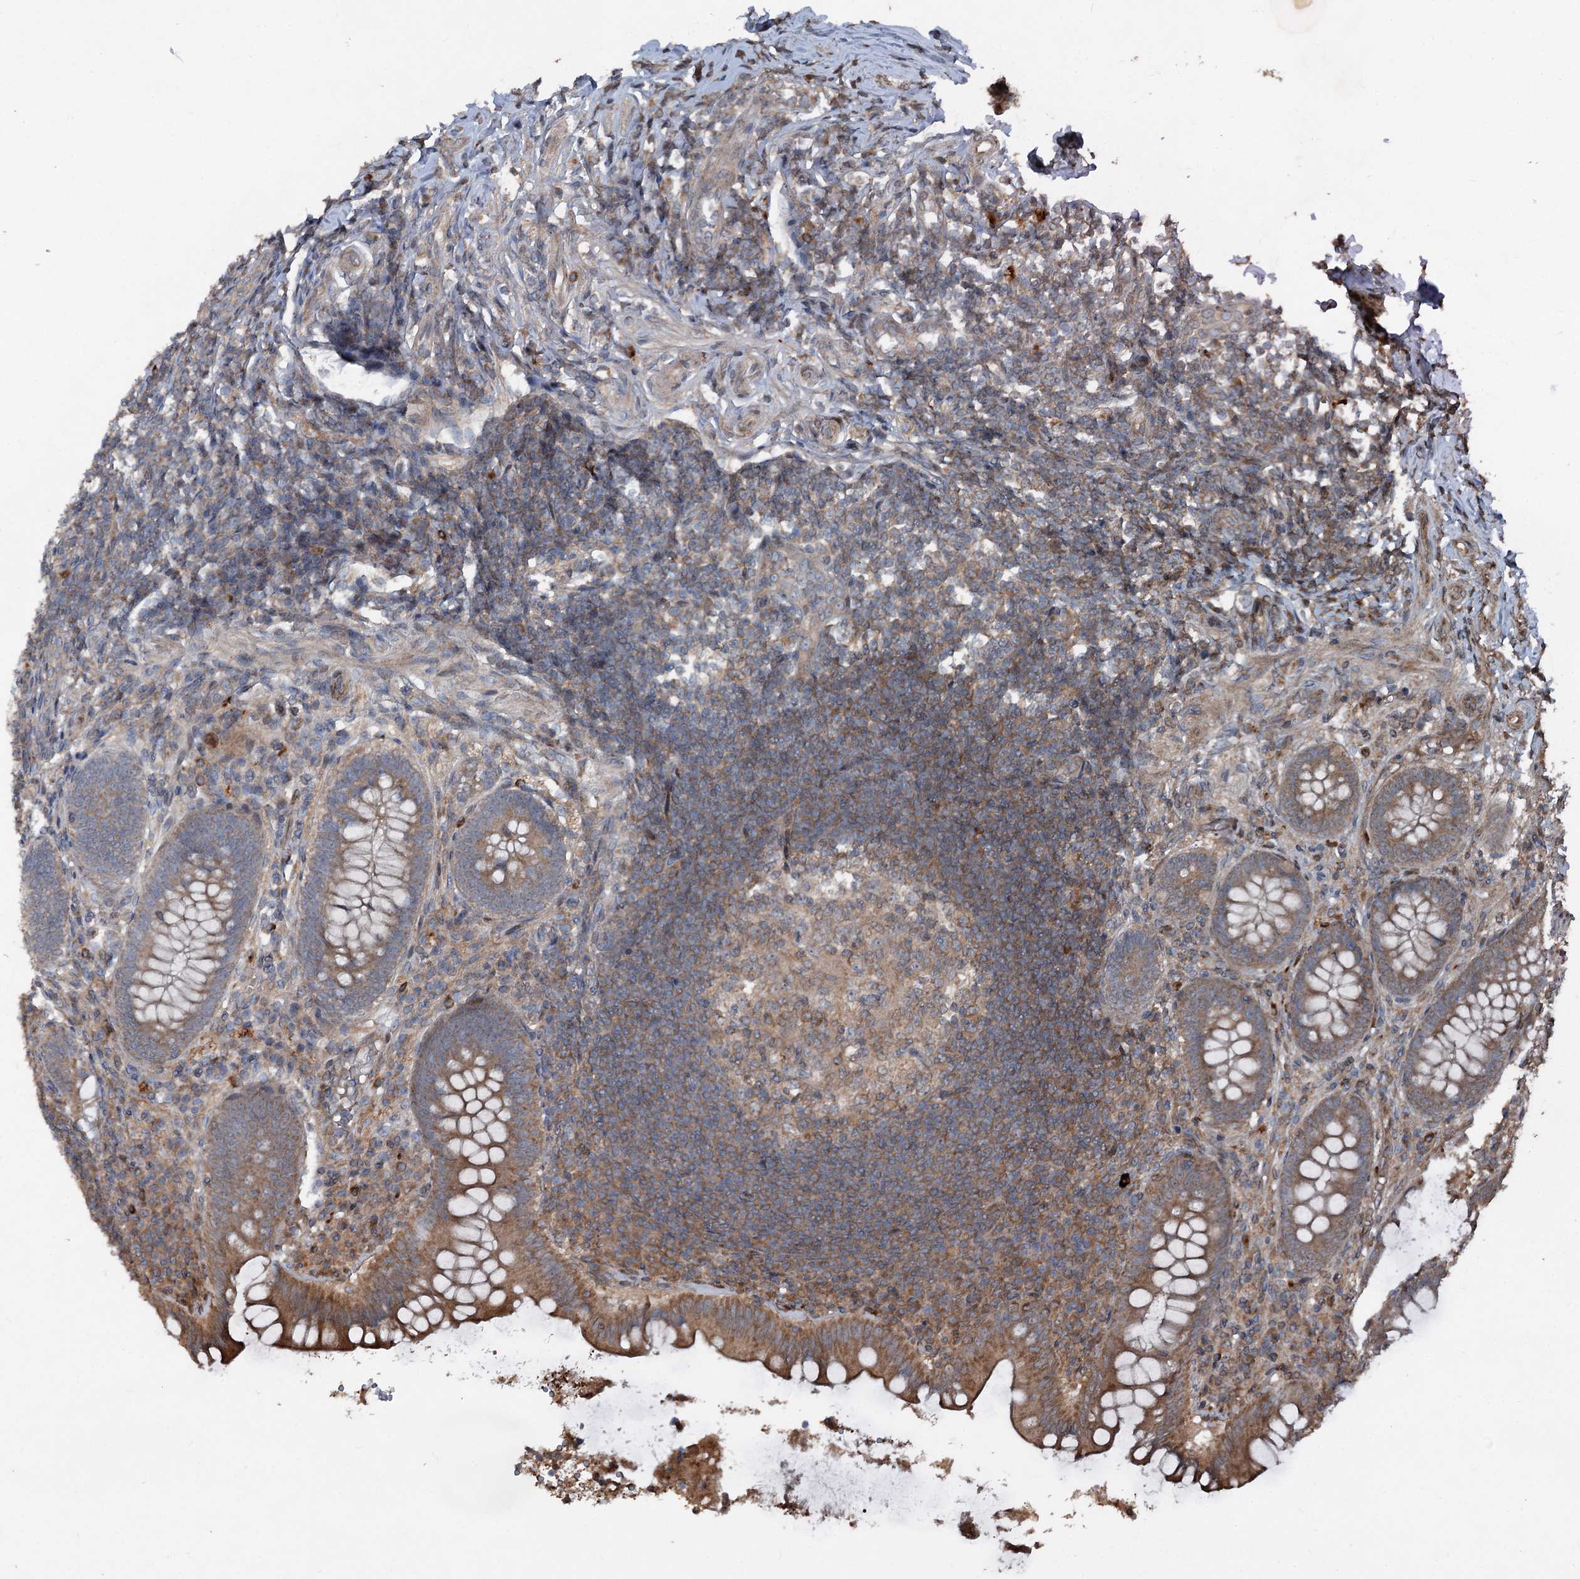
{"staining": {"intensity": "moderate", "quantity": "25%-75%", "location": "cytoplasmic/membranous"}, "tissue": "appendix", "cell_type": "Glandular cells", "image_type": "normal", "snomed": [{"axis": "morphology", "description": "Normal tissue, NOS"}, {"axis": "topography", "description": "Appendix"}], "caption": "Appendix stained for a protein exhibits moderate cytoplasmic/membranous positivity in glandular cells.", "gene": "ALAS1", "patient": {"sex": "female", "age": 33}}